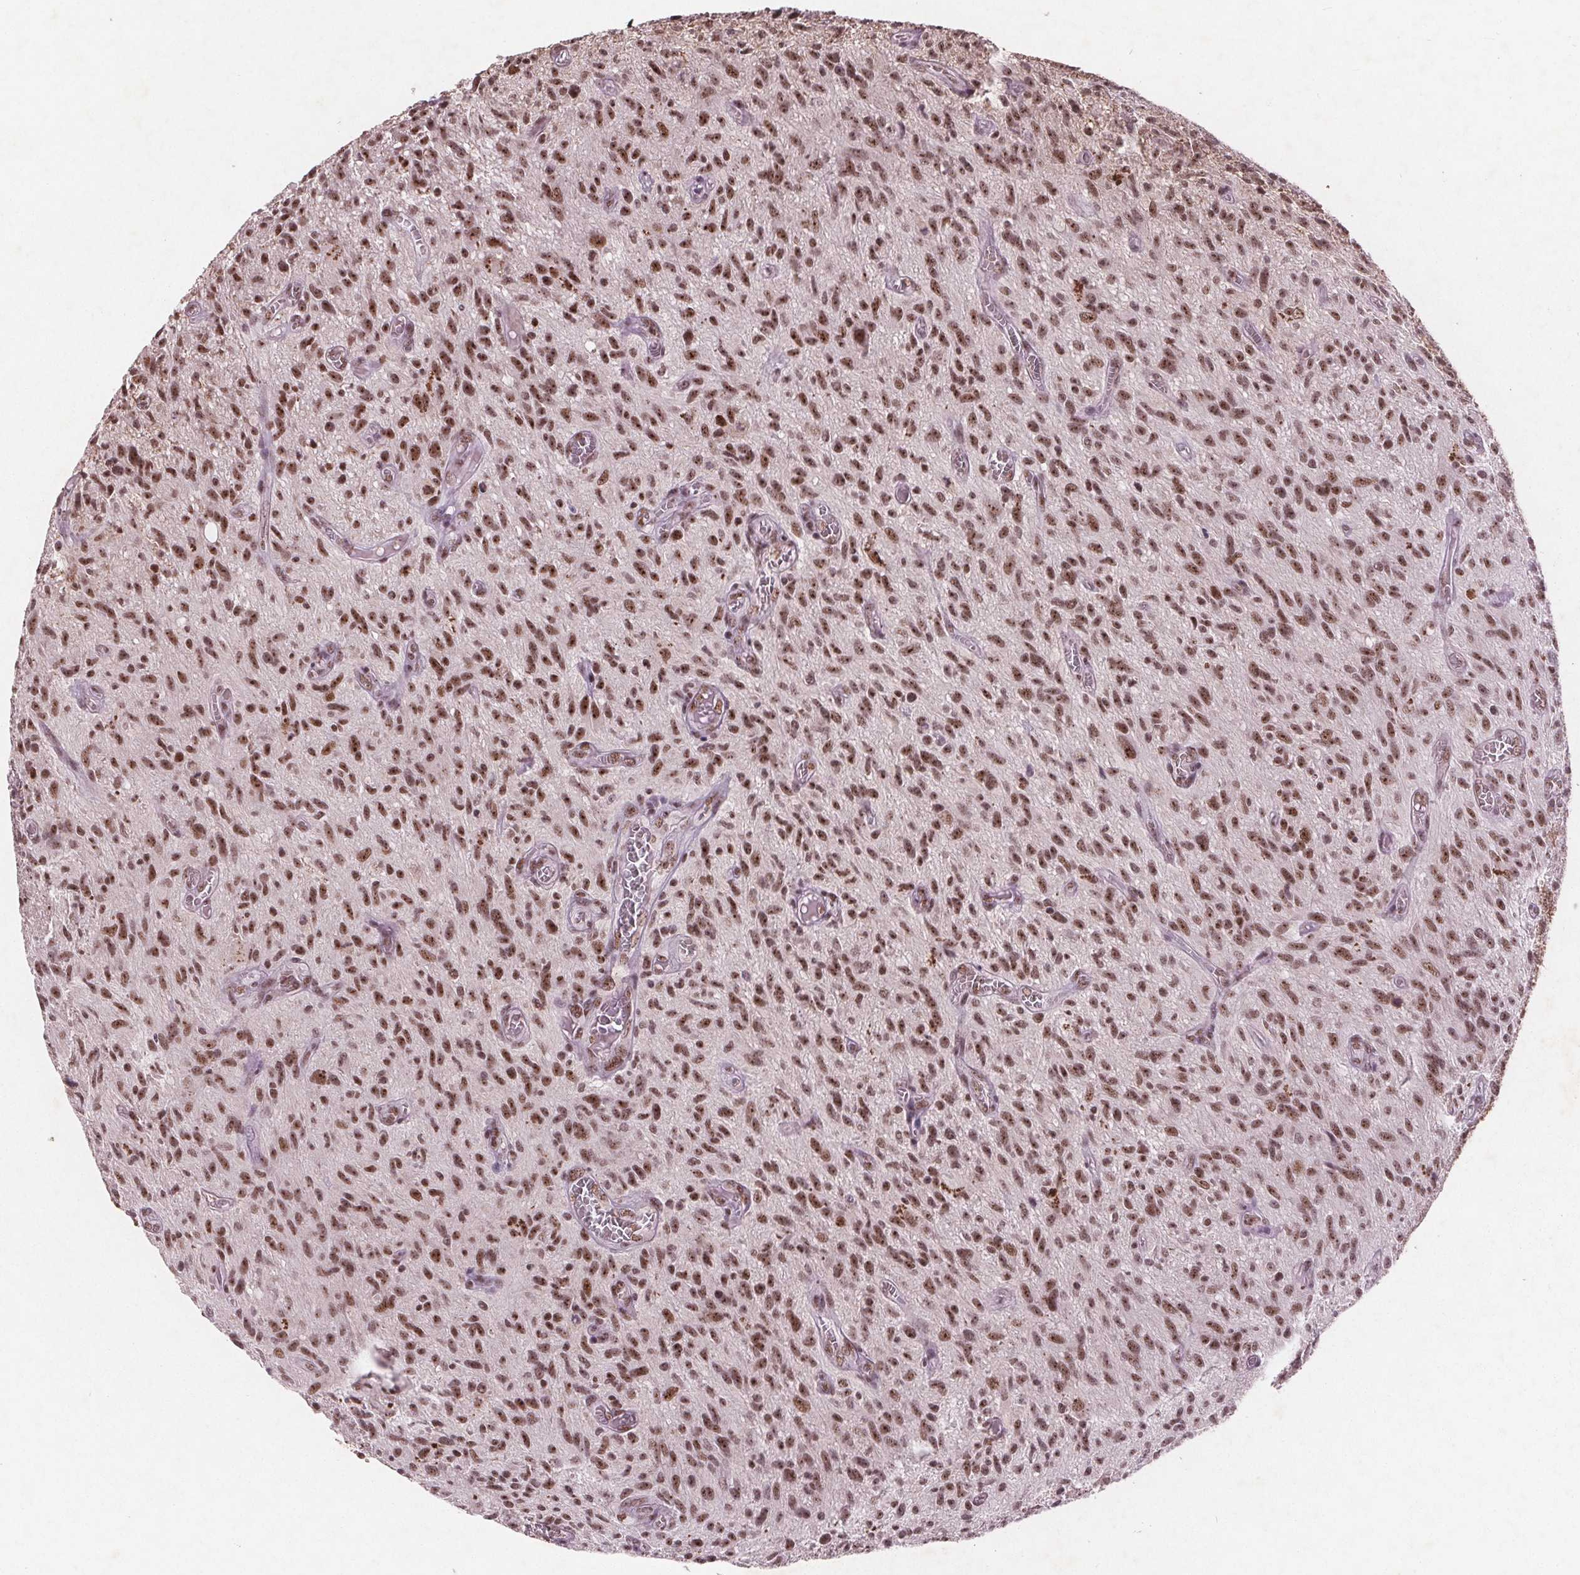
{"staining": {"intensity": "strong", "quantity": ">75%", "location": "nuclear"}, "tissue": "glioma", "cell_type": "Tumor cells", "image_type": "cancer", "snomed": [{"axis": "morphology", "description": "Glioma, malignant, High grade"}, {"axis": "topography", "description": "Brain"}], "caption": "This micrograph demonstrates glioma stained with immunohistochemistry (IHC) to label a protein in brown. The nuclear of tumor cells show strong positivity for the protein. Nuclei are counter-stained blue.", "gene": "RPS6KA2", "patient": {"sex": "male", "age": 75}}